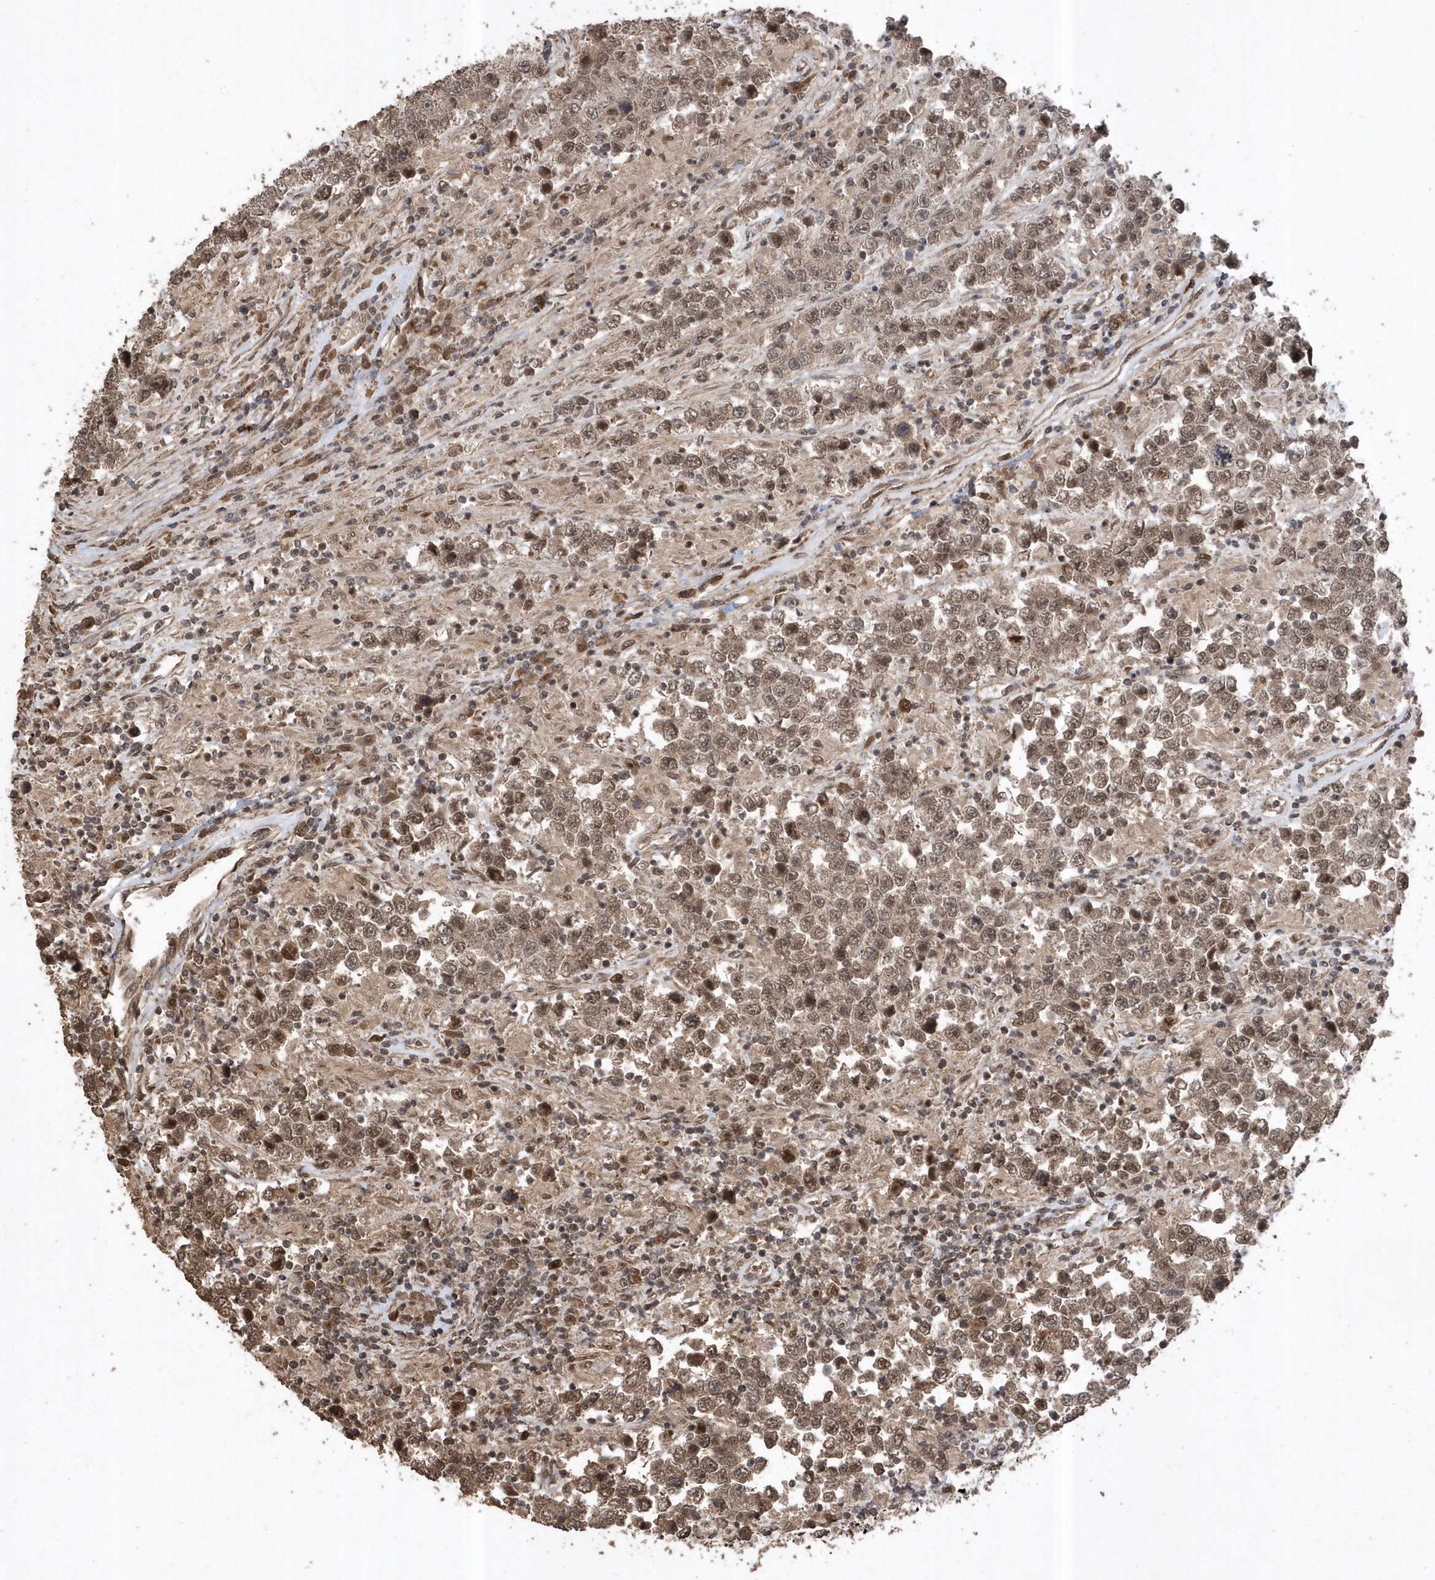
{"staining": {"intensity": "moderate", "quantity": ">75%", "location": "cytoplasmic/membranous,nuclear"}, "tissue": "testis cancer", "cell_type": "Tumor cells", "image_type": "cancer", "snomed": [{"axis": "morphology", "description": "Normal tissue, NOS"}, {"axis": "morphology", "description": "Urothelial carcinoma, High grade"}, {"axis": "morphology", "description": "Seminoma, NOS"}, {"axis": "morphology", "description": "Carcinoma, Embryonal, NOS"}, {"axis": "topography", "description": "Urinary bladder"}, {"axis": "topography", "description": "Testis"}], "caption": "Immunohistochemical staining of testis cancer (embryonal carcinoma) displays medium levels of moderate cytoplasmic/membranous and nuclear staining in about >75% of tumor cells.", "gene": "INTS12", "patient": {"sex": "male", "age": 41}}